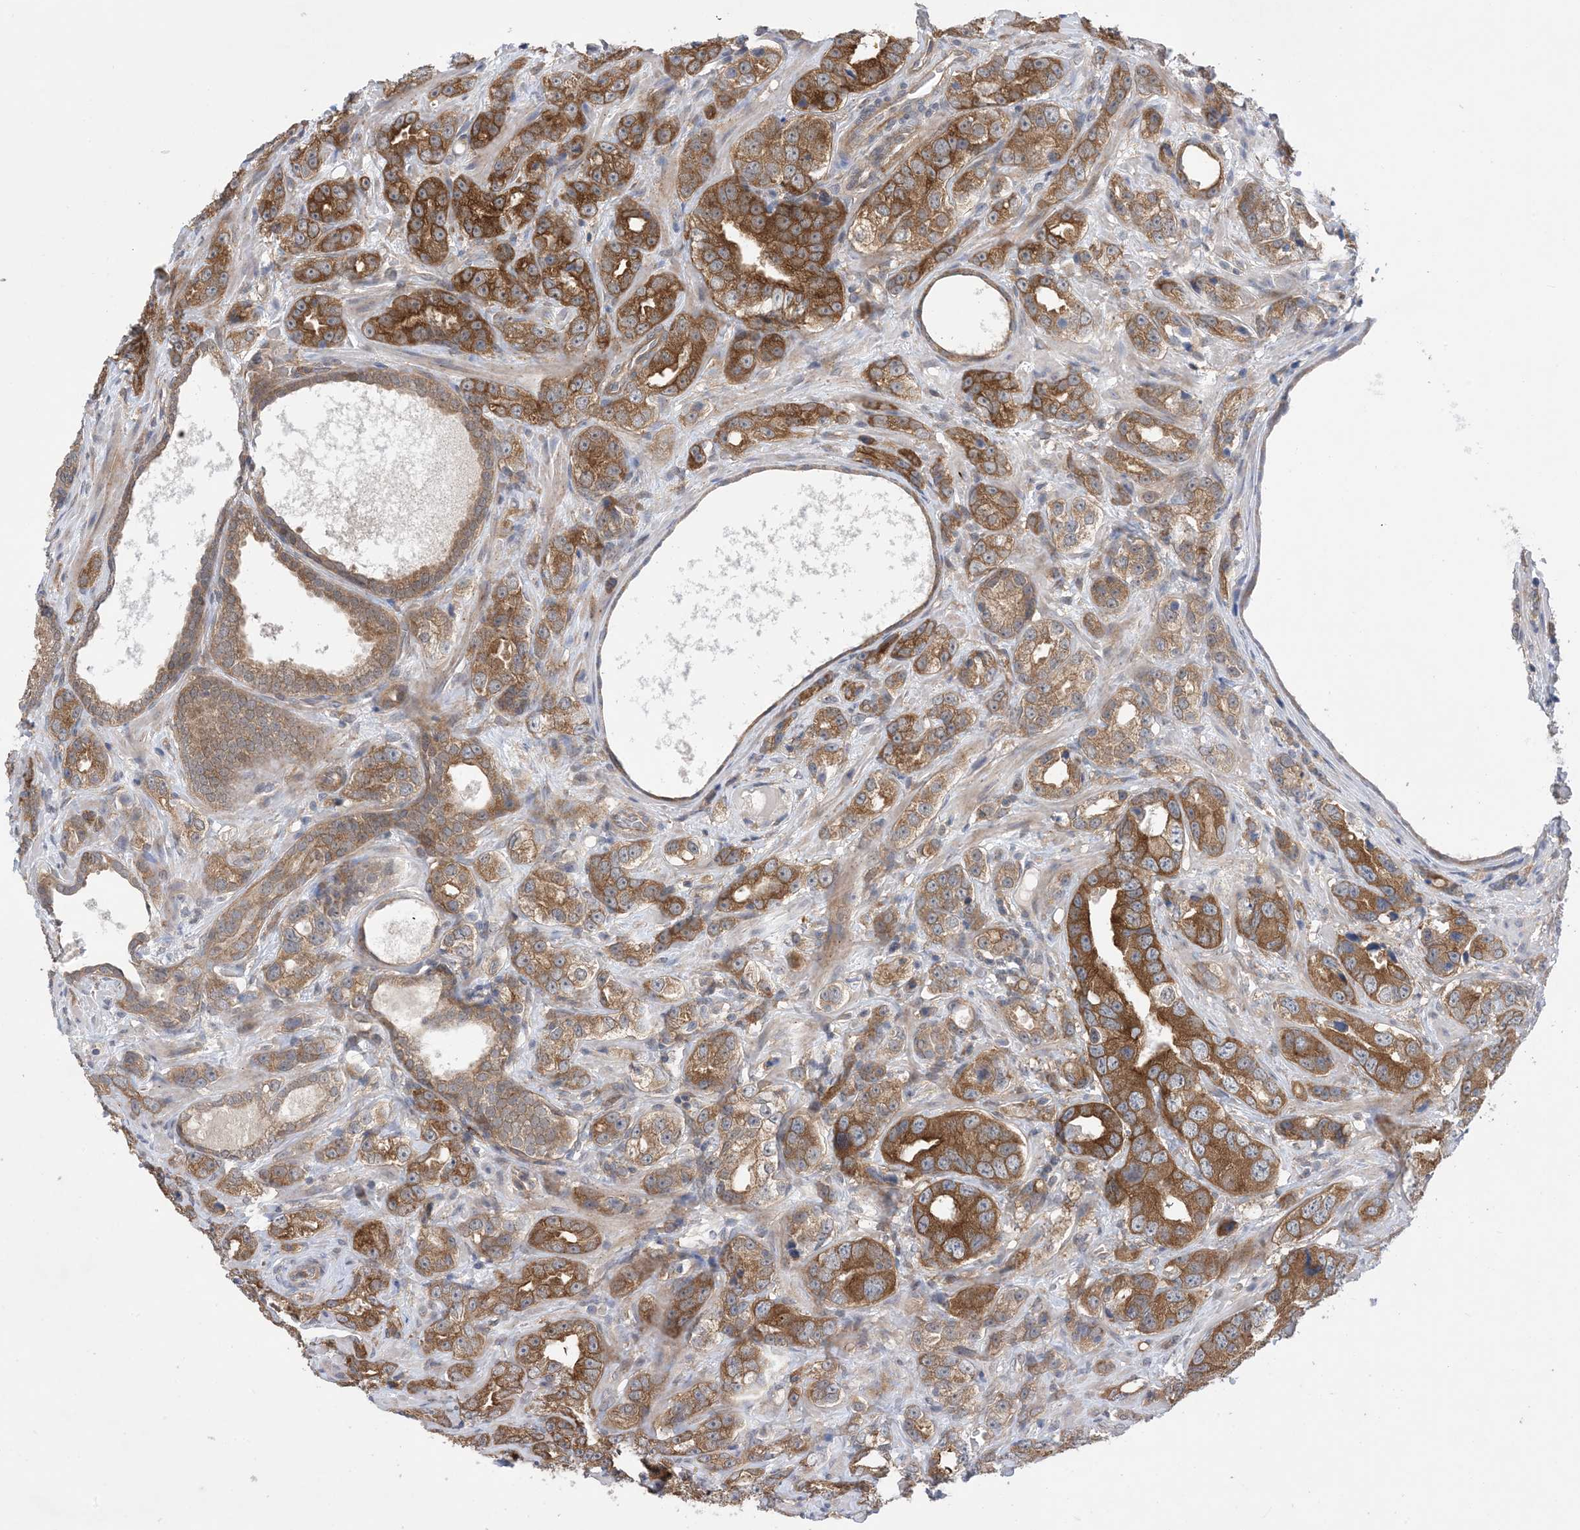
{"staining": {"intensity": "strong", "quantity": ">75%", "location": "cytoplasmic/membranous"}, "tissue": "prostate cancer", "cell_type": "Tumor cells", "image_type": "cancer", "snomed": [{"axis": "morphology", "description": "Adenocarcinoma, High grade"}, {"axis": "topography", "description": "Prostate"}], "caption": "Prostate cancer (high-grade adenocarcinoma) stained with a protein marker demonstrates strong staining in tumor cells.", "gene": "EHBP1", "patient": {"sex": "male", "age": 62}}